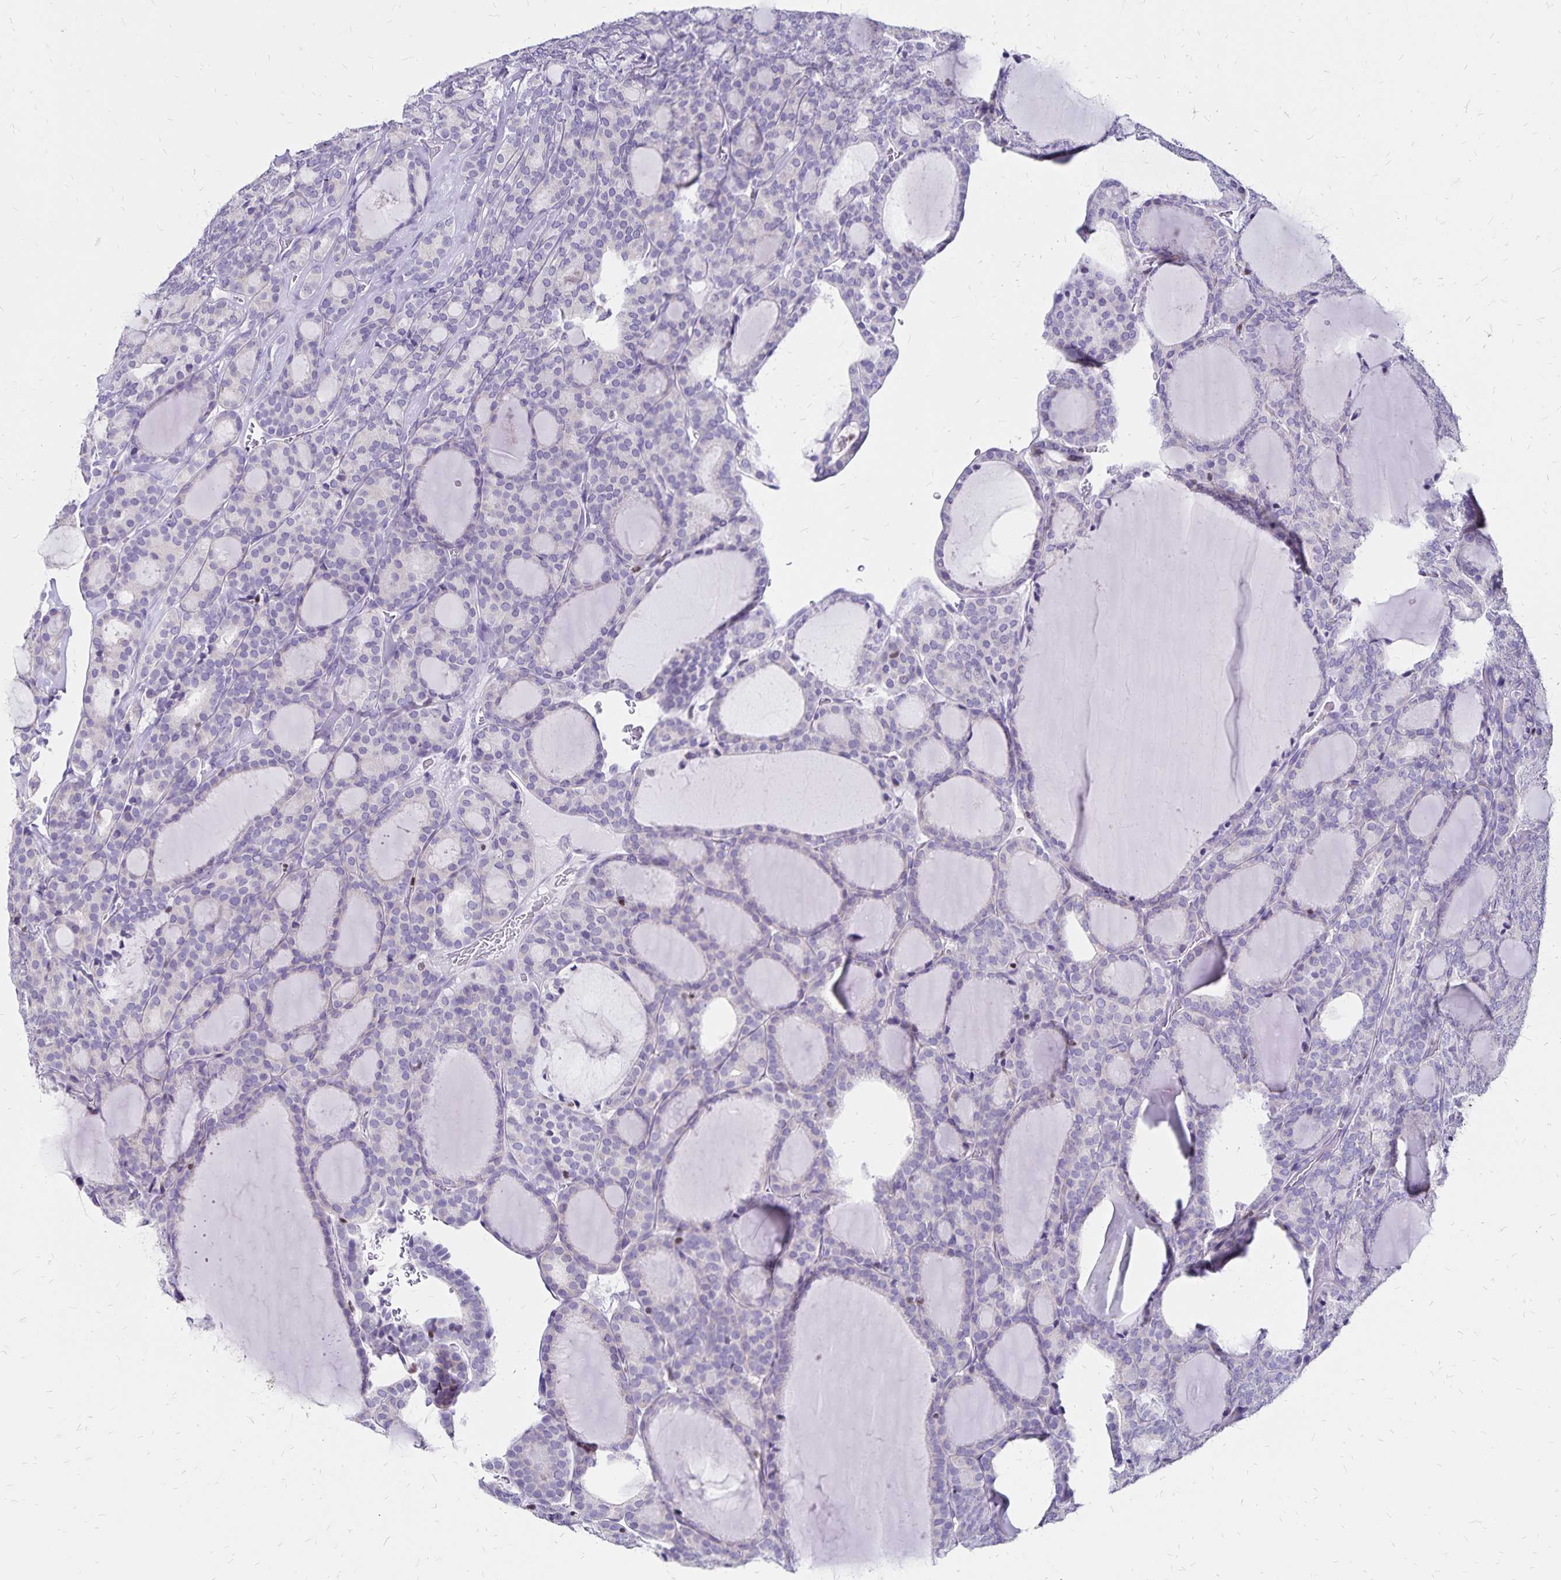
{"staining": {"intensity": "negative", "quantity": "none", "location": "none"}, "tissue": "thyroid cancer", "cell_type": "Tumor cells", "image_type": "cancer", "snomed": [{"axis": "morphology", "description": "Follicular adenoma carcinoma, NOS"}, {"axis": "topography", "description": "Thyroid gland"}], "caption": "Protein analysis of follicular adenoma carcinoma (thyroid) demonstrates no significant staining in tumor cells.", "gene": "IKZF1", "patient": {"sex": "male", "age": 74}}